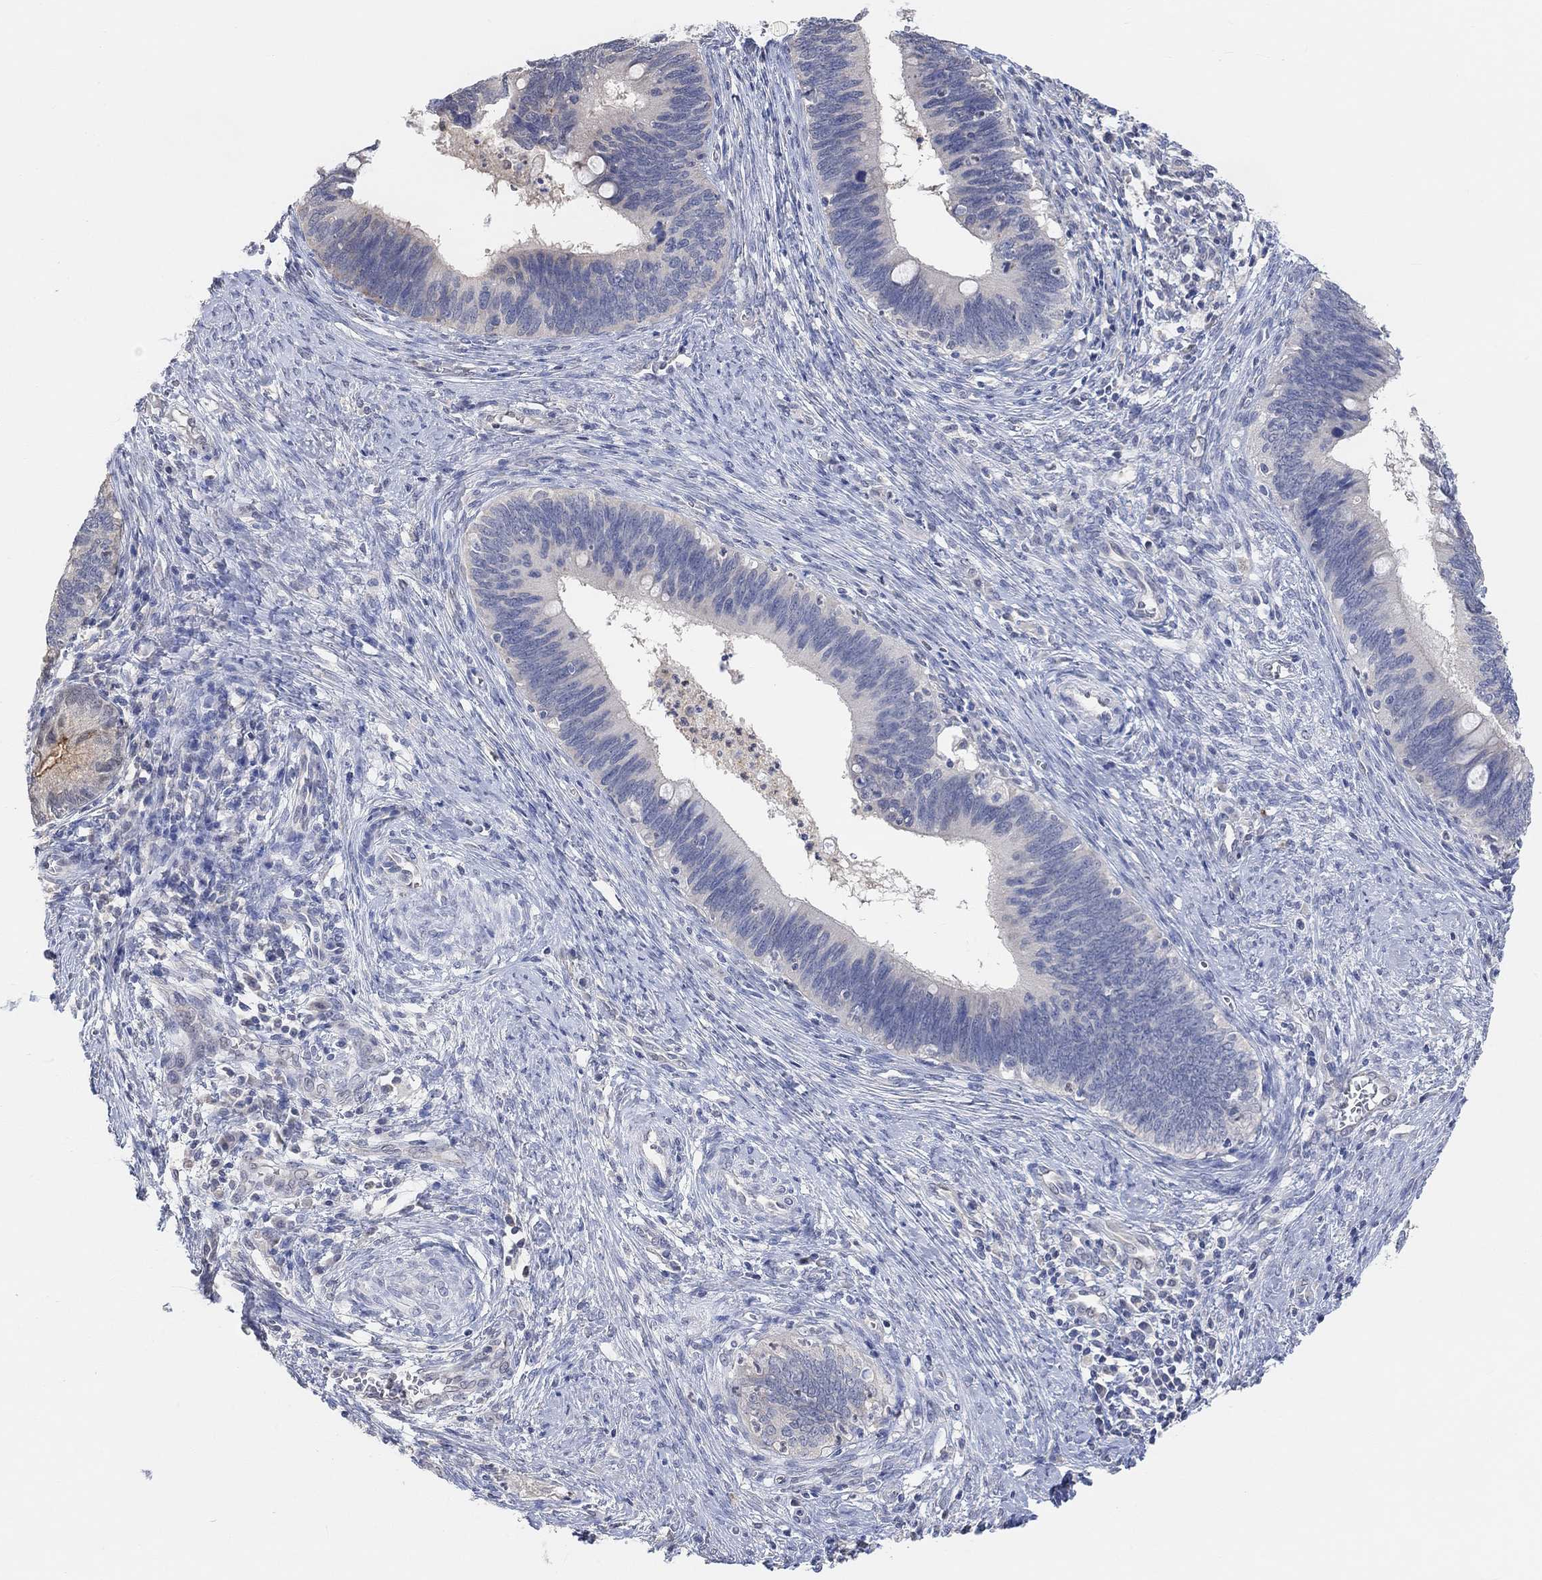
{"staining": {"intensity": "negative", "quantity": "none", "location": "none"}, "tissue": "cervical cancer", "cell_type": "Tumor cells", "image_type": "cancer", "snomed": [{"axis": "morphology", "description": "Adenocarcinoma, NOS"}, {"axis": "topography", "description": "Cervix"}], "caption": "Immunohistochemistry (IHC) photomicrograph of neoplastic tissue: human cervical cancer (adenocarcinoma) stained with DAB (3,3'-diaminobenzidine) displays no significant protein expression in tumor cells.", "gene": "MUC1", "patient": {"sex": "female", "age": 42}}